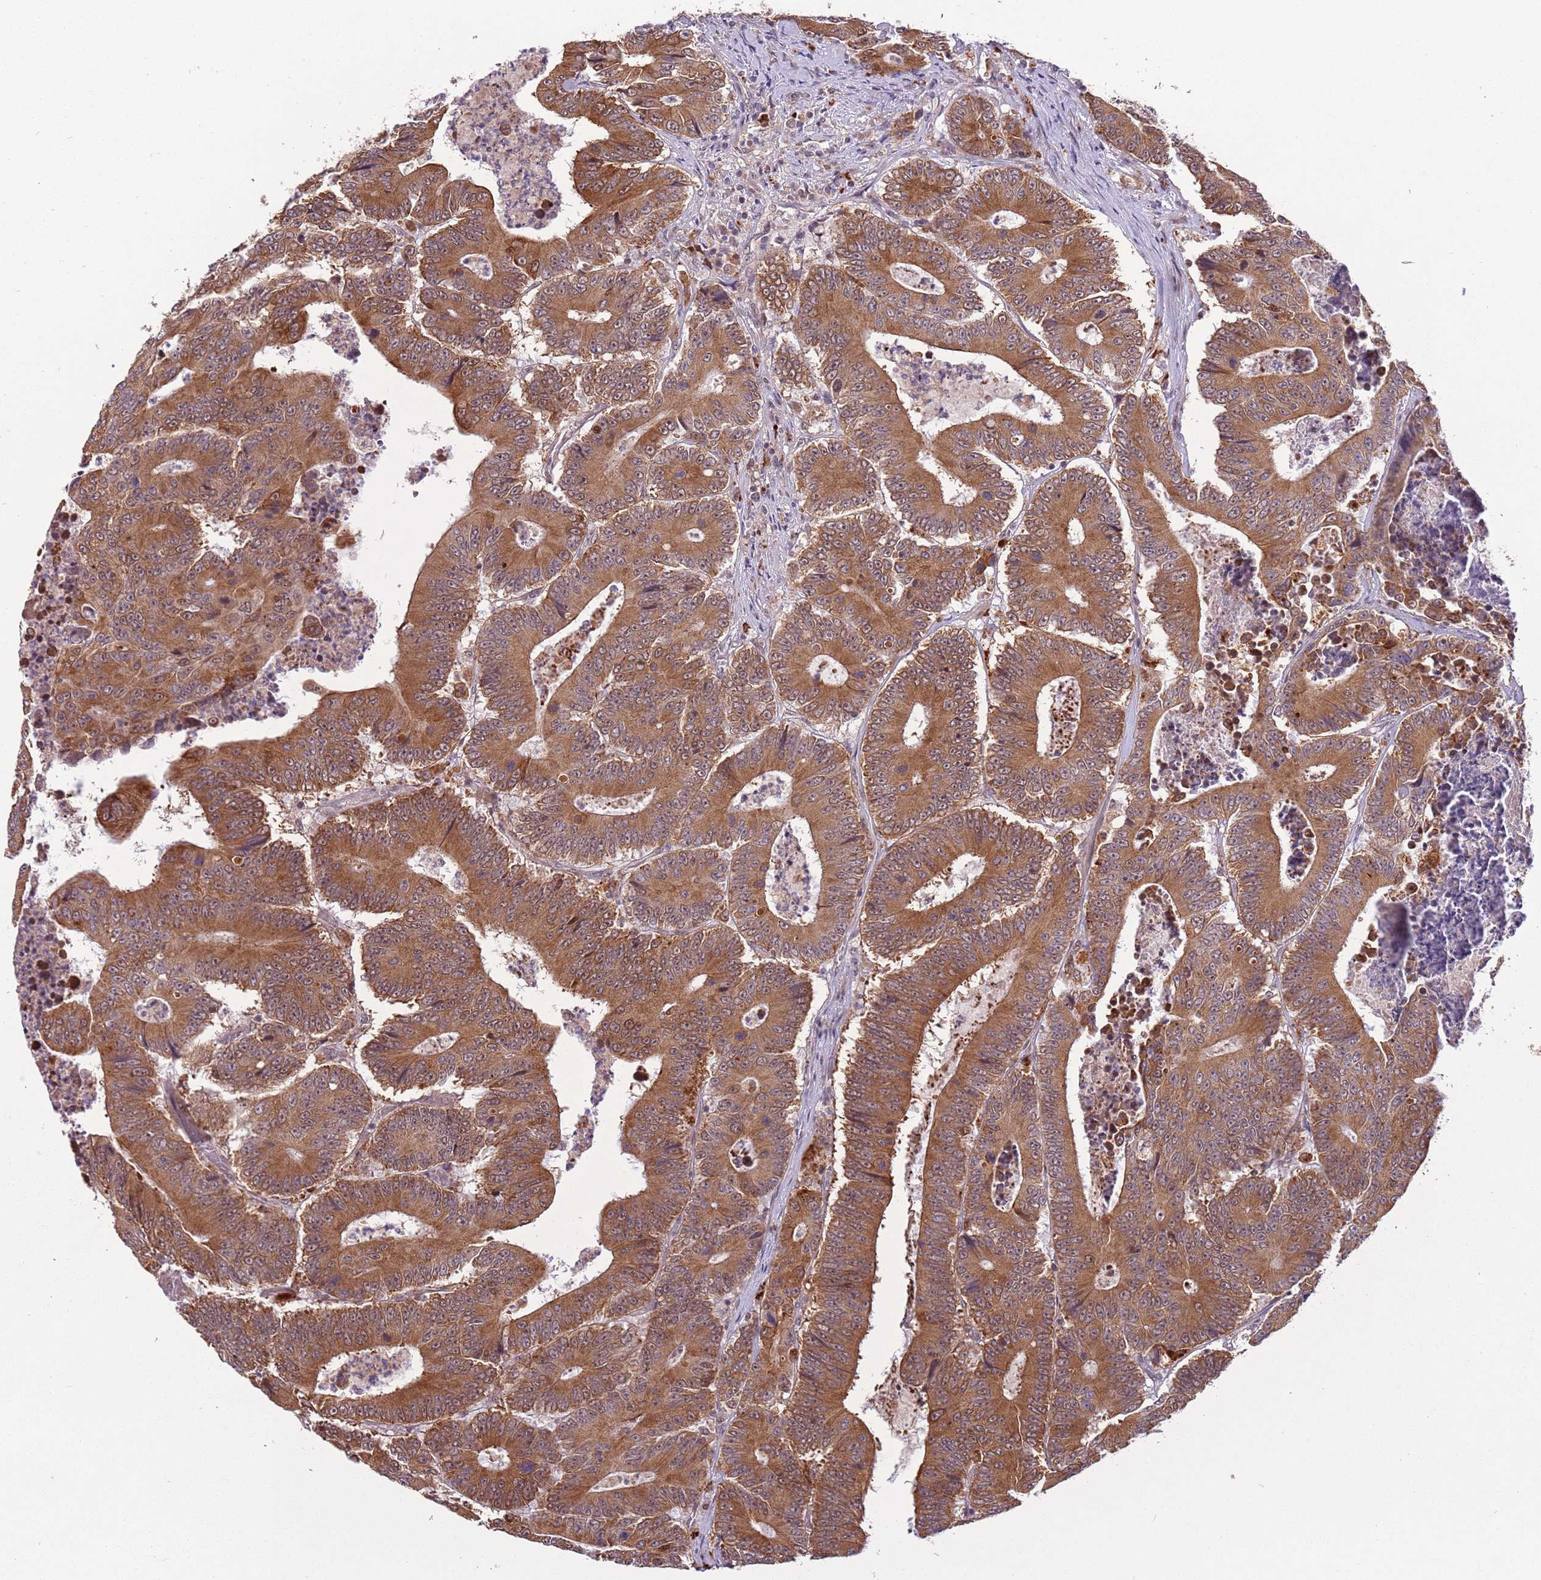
{"staining": {"intensity": "moderate", "quantity": ">75%", "location": "cytoplasmic/membranous"}, "tissue": "colorectal cancer", "cell_type": "Tumor cells", "image_type": "cancer", "snomed": [{"axis": "morphology", "description": "Adenocarcinoma, NOS"}, {"axis": "topography", "description": "Colon"}], "caption": "The micrograph reveals immunohistochemical staining of colorectal adenocarcinoma. There is moderate cytoplasmic/membranous expression is seen in about >75% of tumor cells.", "gene": "TRIM27", "patient": {"sex": "male", "age": 83}}